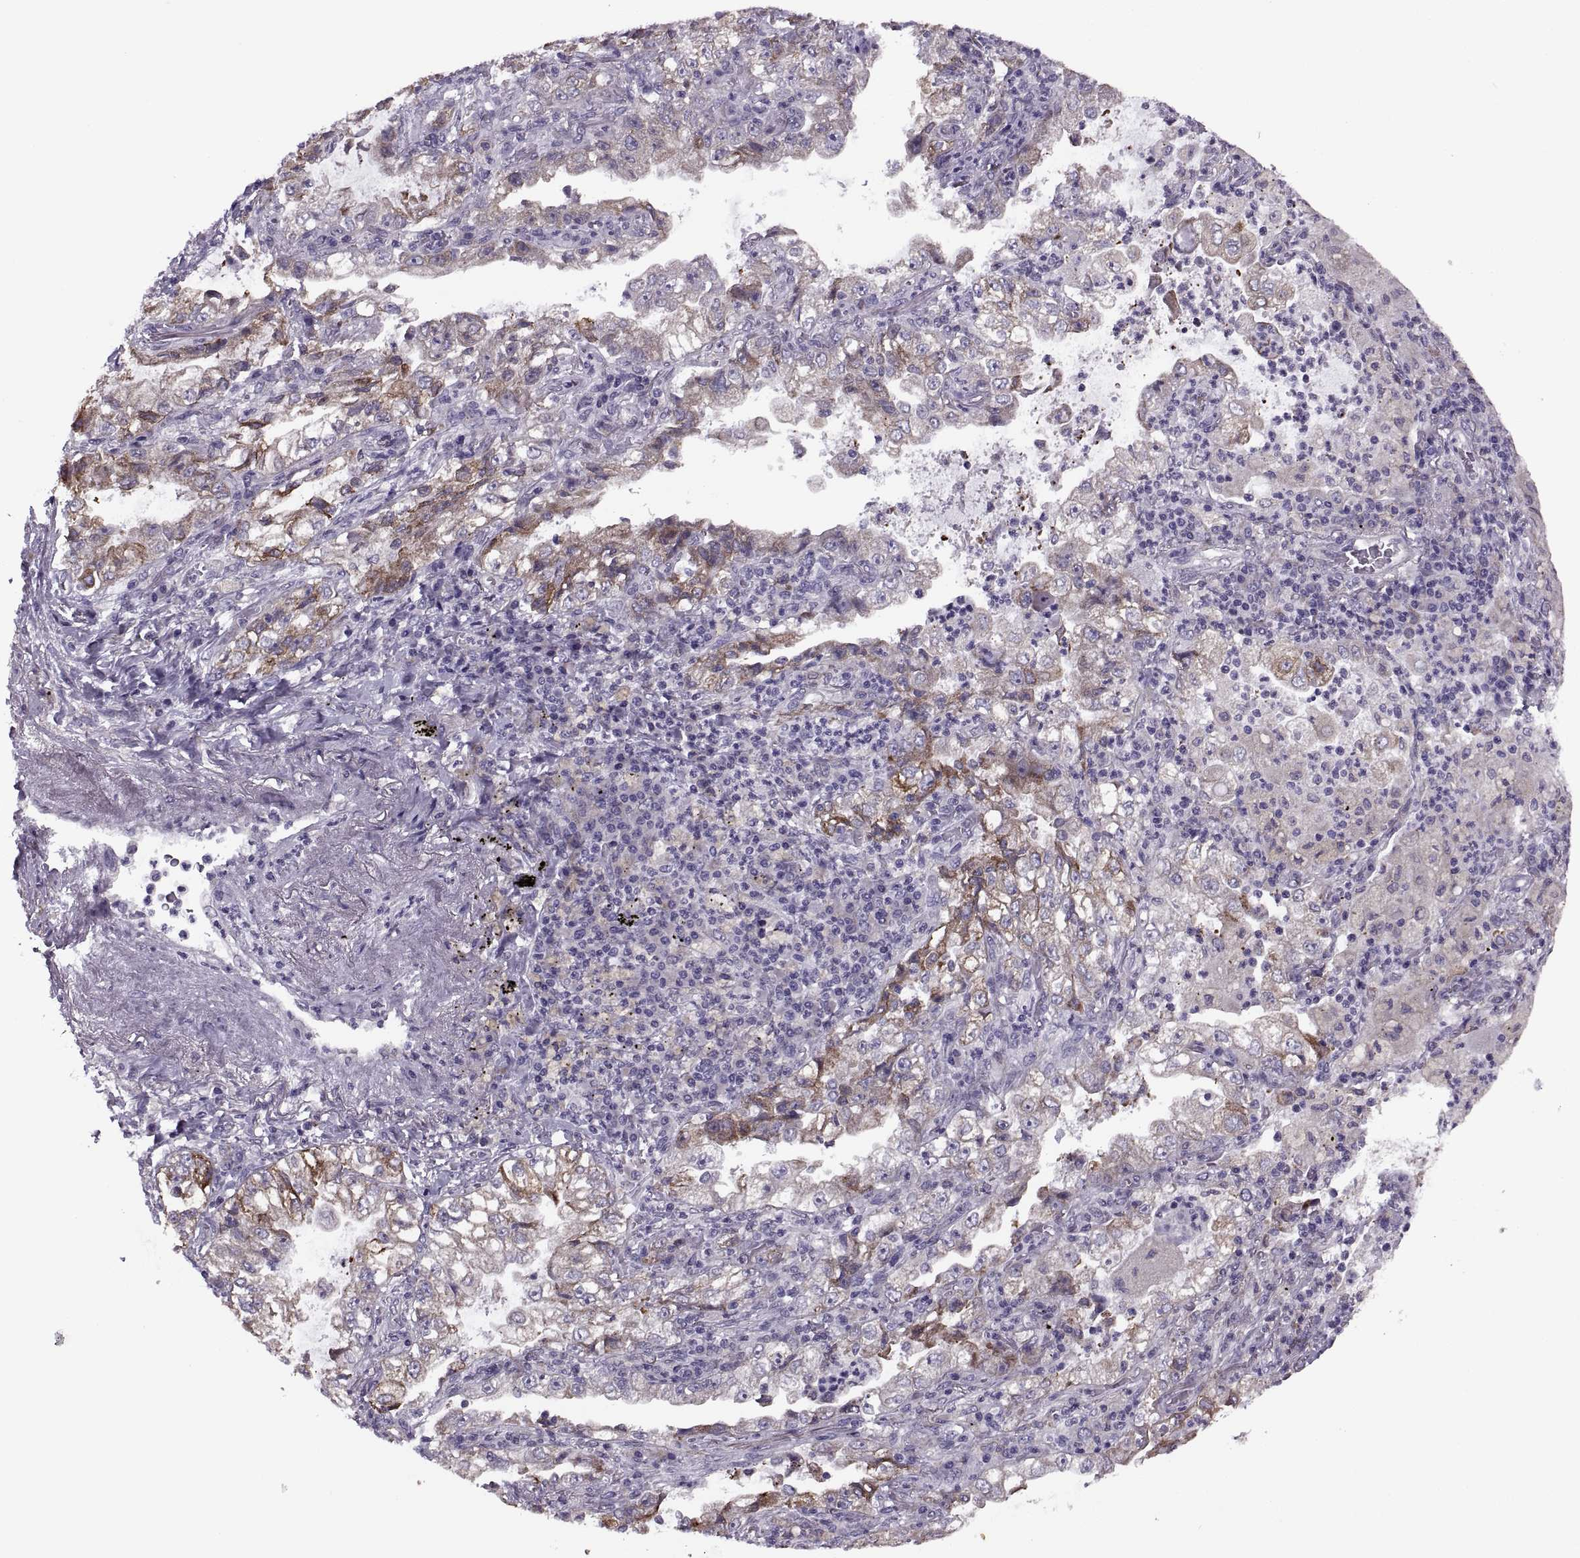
{"staining": {"intensity": "strong", "quantity": "<25%", "location": "cytoplasmic/membranous"}, "tissue": "lung cancer", "cell_type": "Tumor cells", "image_type": "cancer", "snomed": [{"axis": "morphology", "description": "Adenocarcinoma, NOS"}, {"axis": "topography", "description": "Lung"}], "caption": "Immunohistochemistry micrograph of human adenocarcinoma (lung) stained for a protein (brown), which demonstrates medium levels of strong cytoplasmic/membranous positivity in approximately <25% of tumor cells.", "gene": "LETM2", "patient": {"sex": "female", "age": 73}}